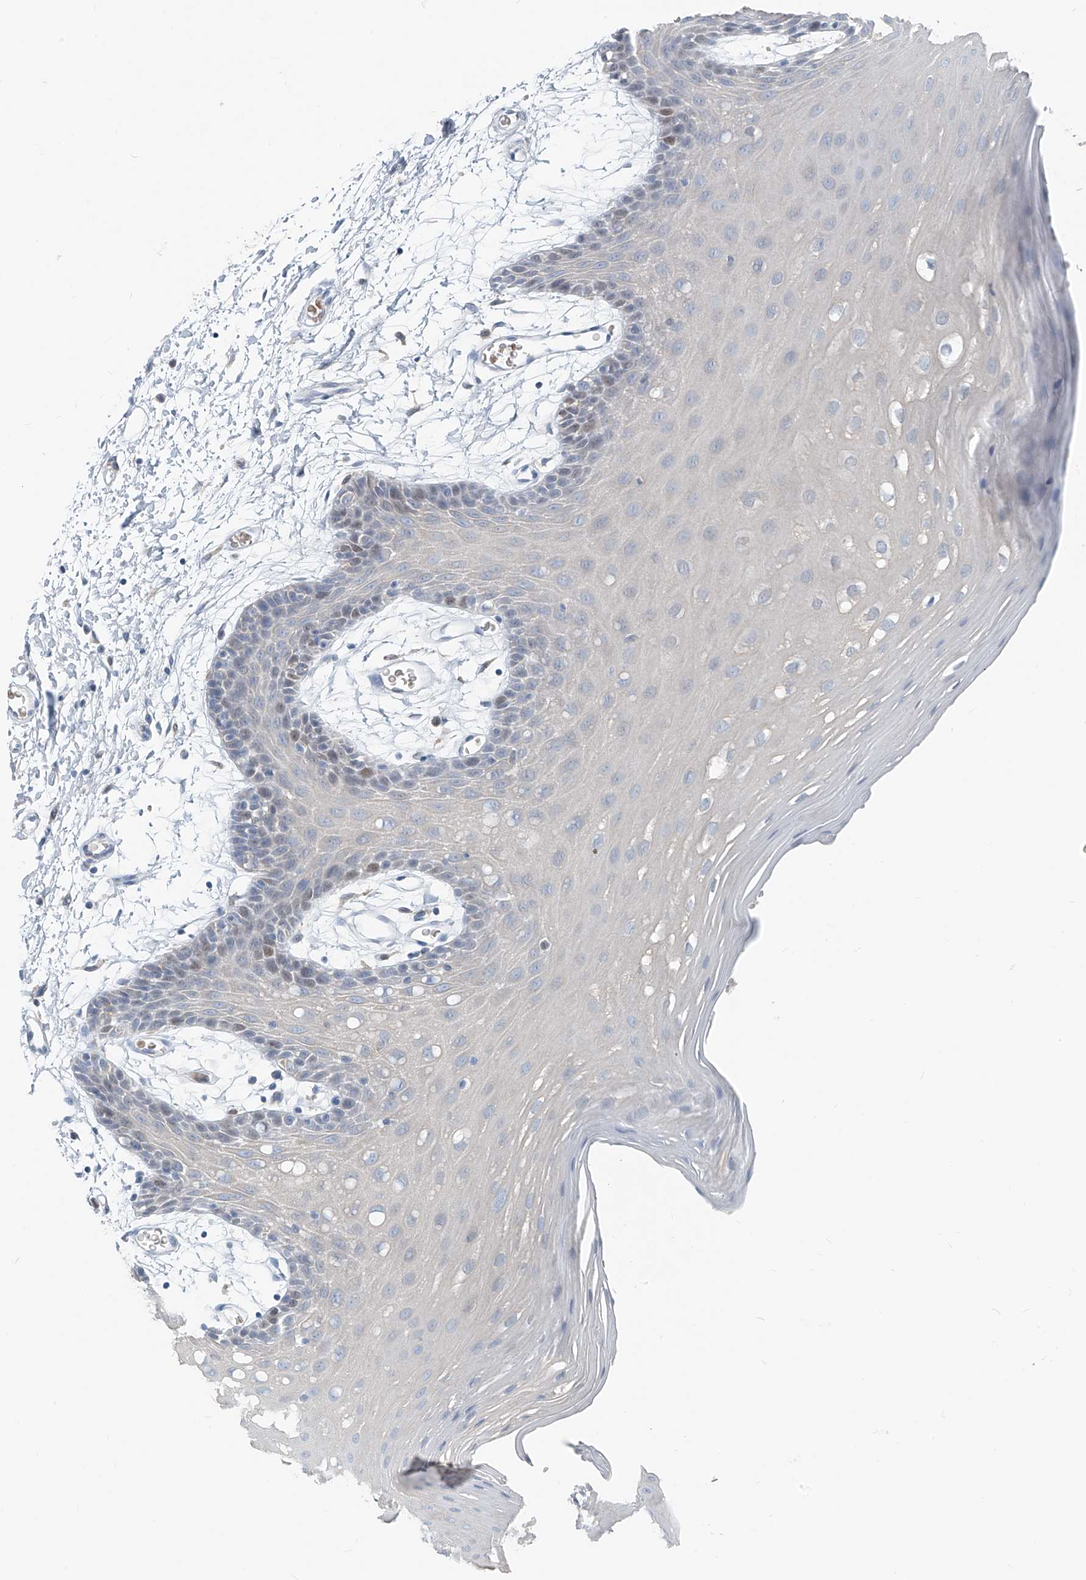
{"staining": {"intensity": "negative", "quantity": "none", "location": "none"}, "tissue": "oral mucosa", "cell_type": "Squamous epithelial cells", "image_type": "normal", "snomed": [{"axis": "morphology", "description": "Normal tissue, NOS"}, {"axis": "topography", "description": "Skeletal muscle"}, {"axis": "topography", "description": "Oral tissue"}, {"axis": "topography", "description": "Salivary gland"}, {"axis": "topography", "description": "Peripheral nerve tissue"}], "caption": "Immunohistochemistry (IHC) of benign oral mucosa exhibits no expression in squamous epithelial cells. (Brightfield microscopy of DAB (3,3'-diaminobenzidine) immunohistochemistry (IHC) at high magnification).", "gene": "FGD2", "patient": {"sex": "male", "age": 54}}